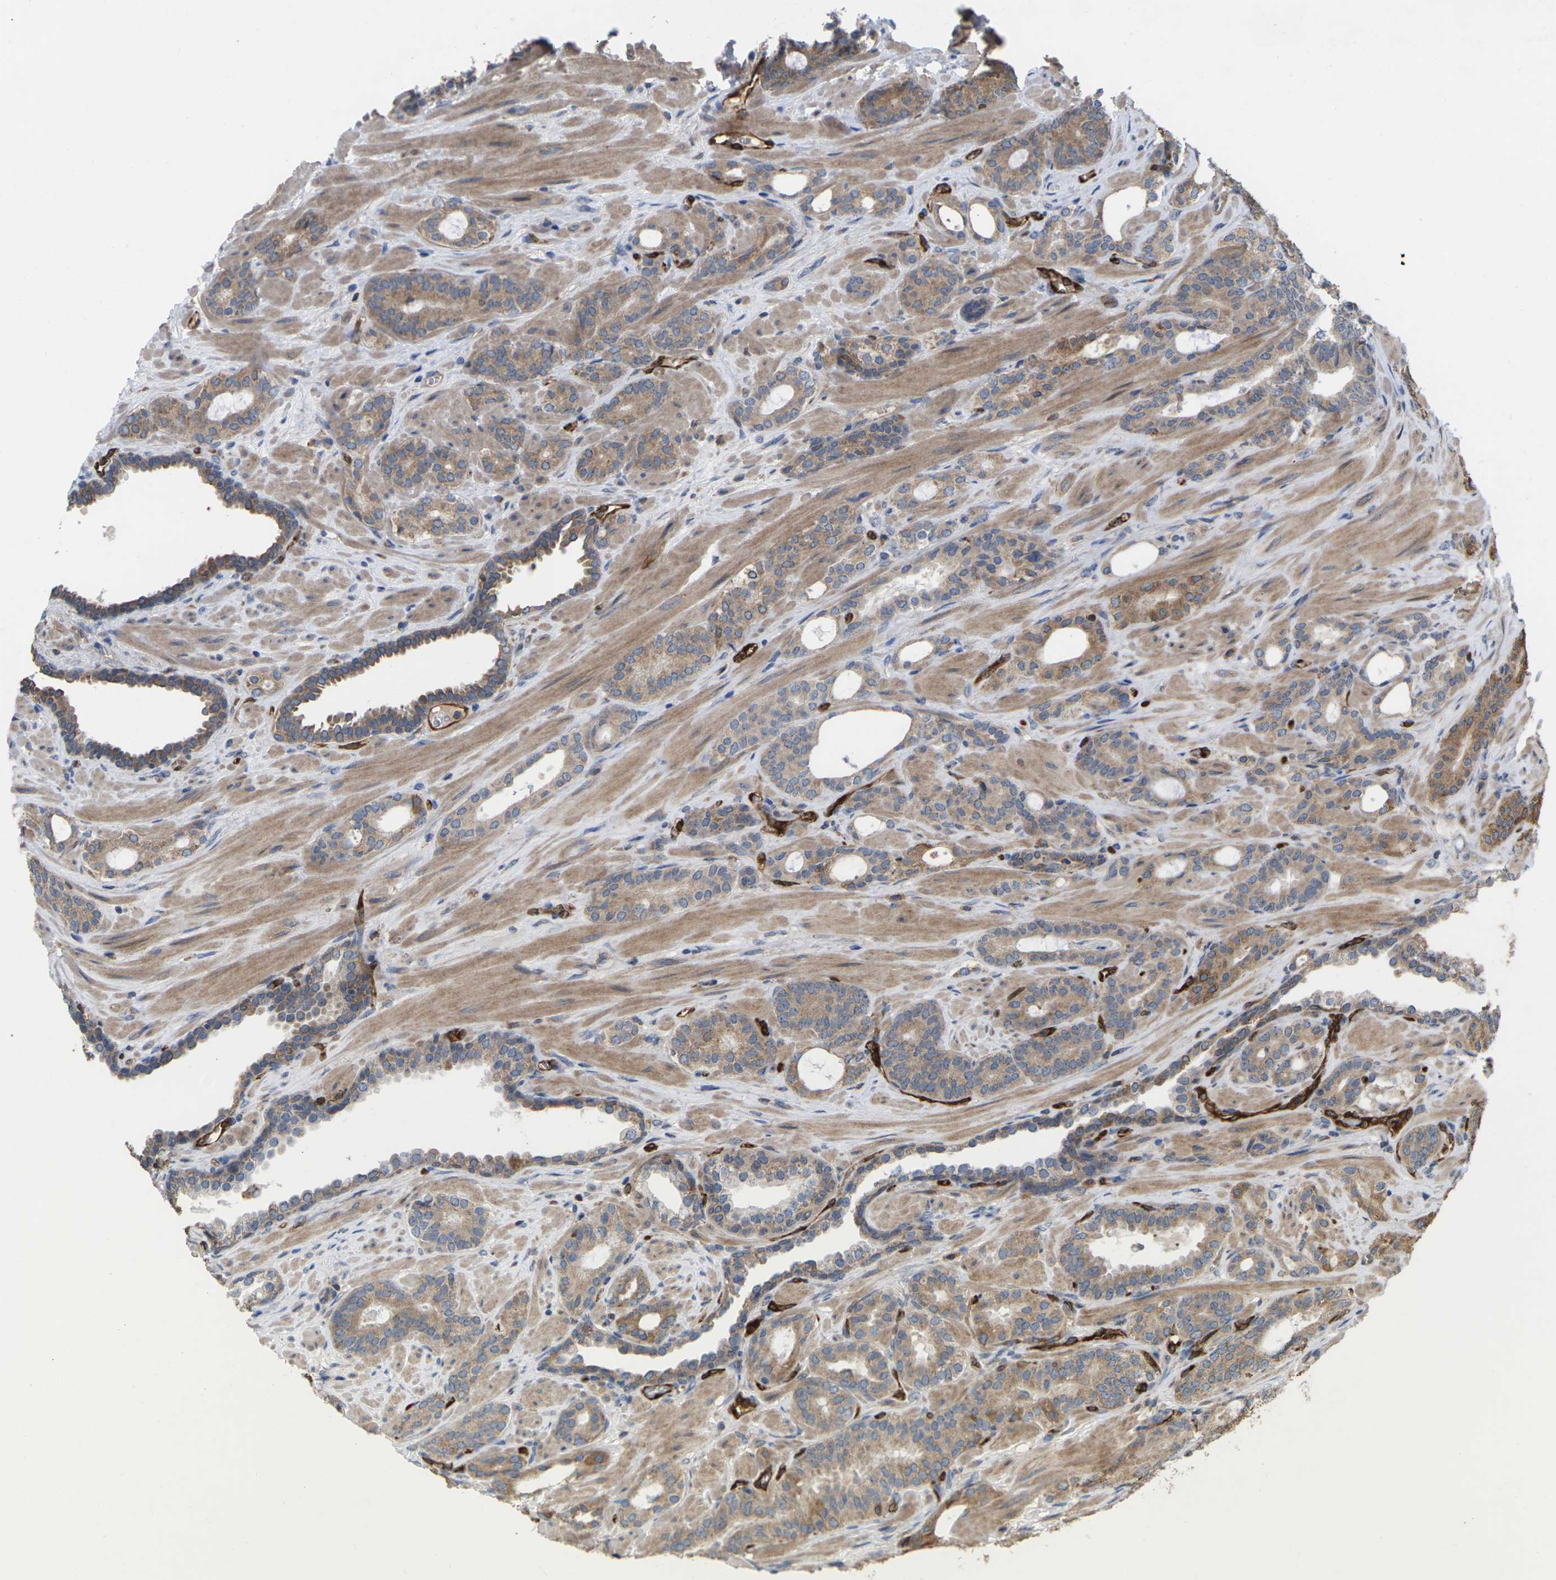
{"staining": {"intensity": "weak", "quantity": ">75%", "location": "cytoplasmic/membranous"}, "tissue": "prostate cancer", "cell_type": "Tumor cells", "image_type": "cancer", "snomed": [{"axis": "morphology", "description": "Adenocarcinoma, Low grade"}, {"axis": "topography", "description": "Prostate"}], "caption": "Prostate cancer (adenocarcinoma (low-grade)) was stained to show a protein in brown. There is low levels of weak cytoplasmic/membranous staining in about >75% of tumor cells.", "gene": "TIAM1", "patient": {"sex": "male", "age": 63}}